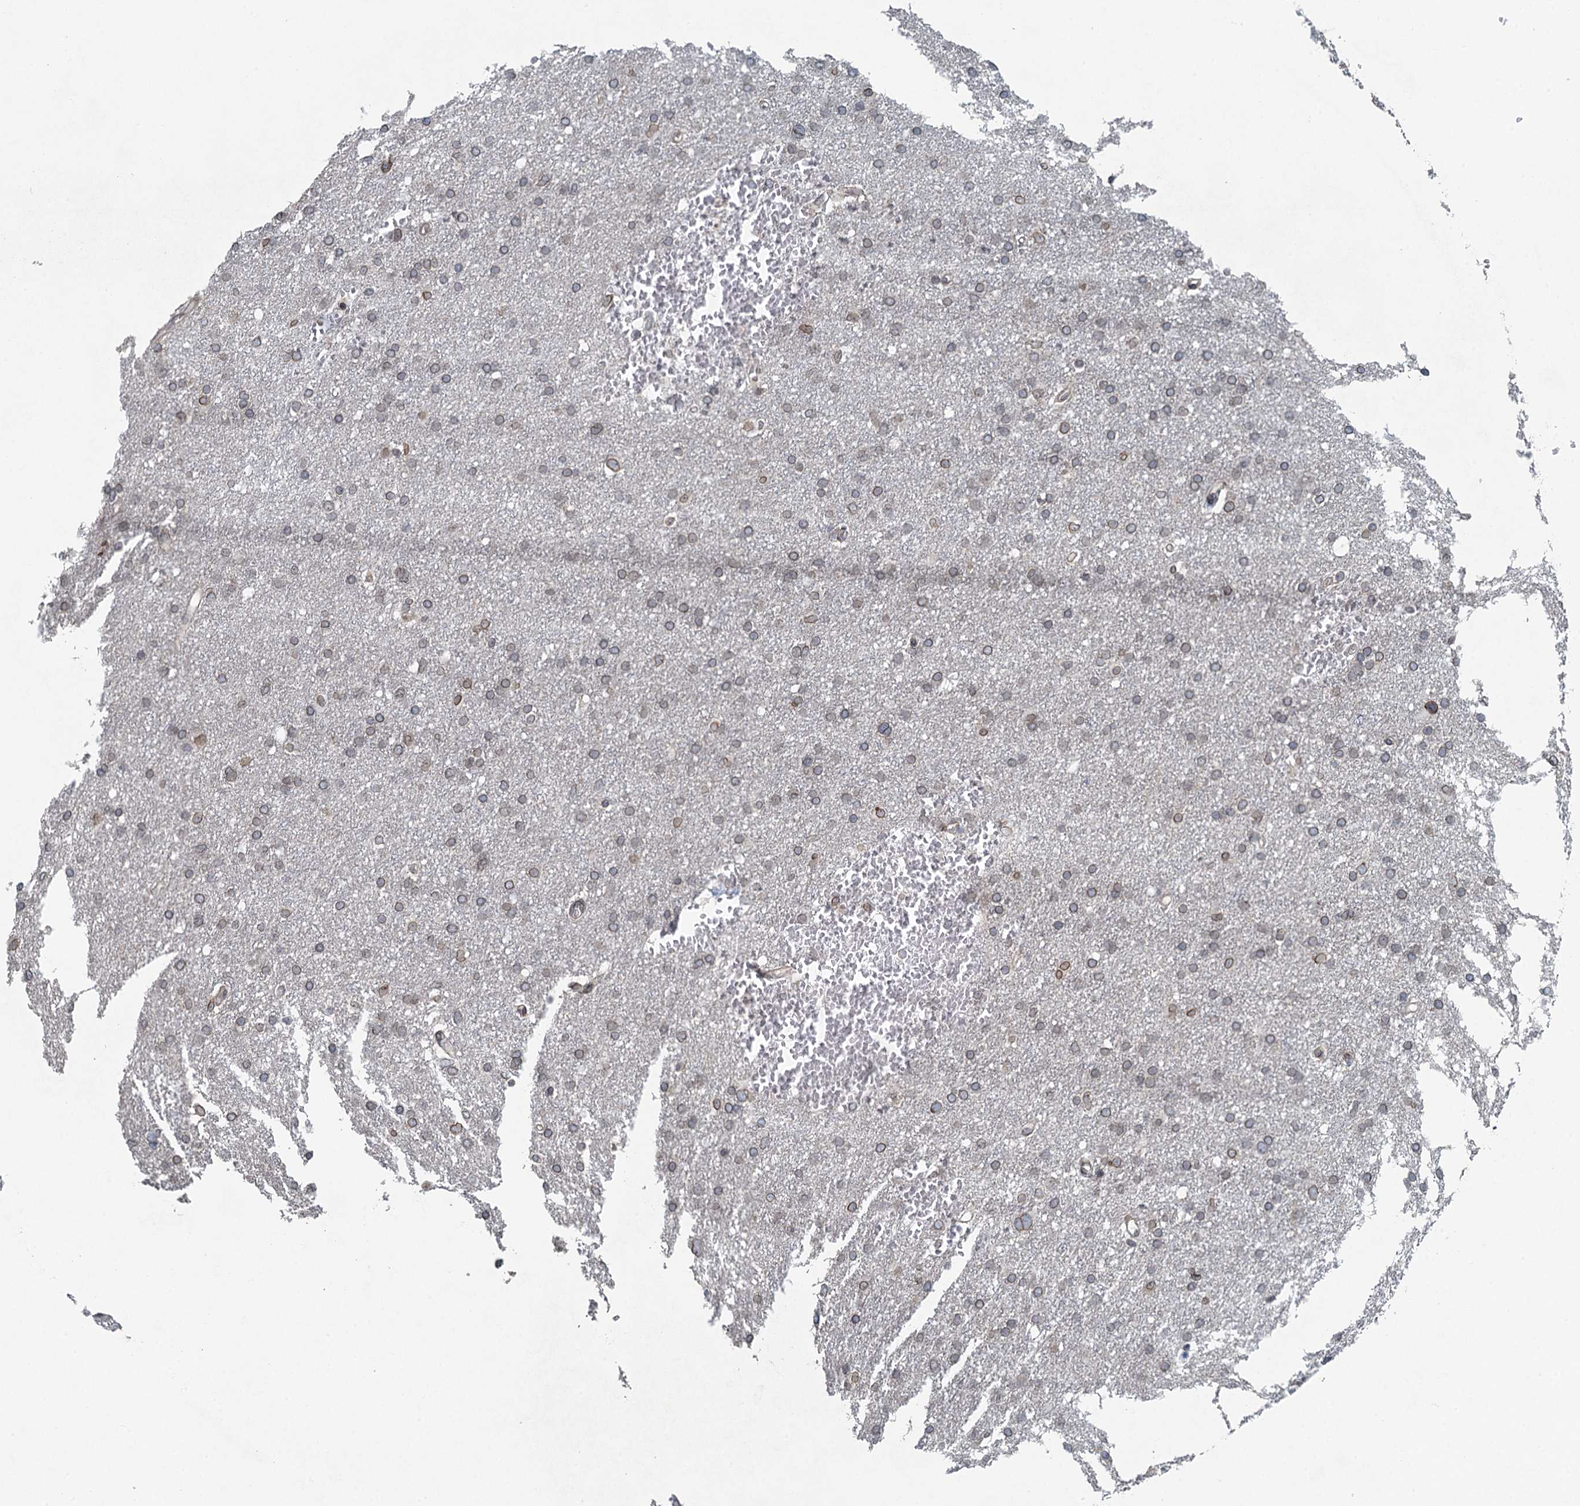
{"staining": {"intensity": "weak", "quantity": ">75%", "location": "cytoplasmic/membranous,nuclear"}, "tissue": "glioma", "cell_type": "Tumor cells", "image_type": "cancer", "snomed": [{"axis": "morphology", "description": "Glioma, malignant, High grade"}, {"axis": "topography", "description": "Cerebral cortex"}], "caption": "IHC image of human glioma stained for a protein (brown), which shows low levels of weak cytoplasmic/membranous and nuclear expression in about >75% of tumor cells.", "gene": "CCDC34", "patient": {"sex": "female", "age": 36}}